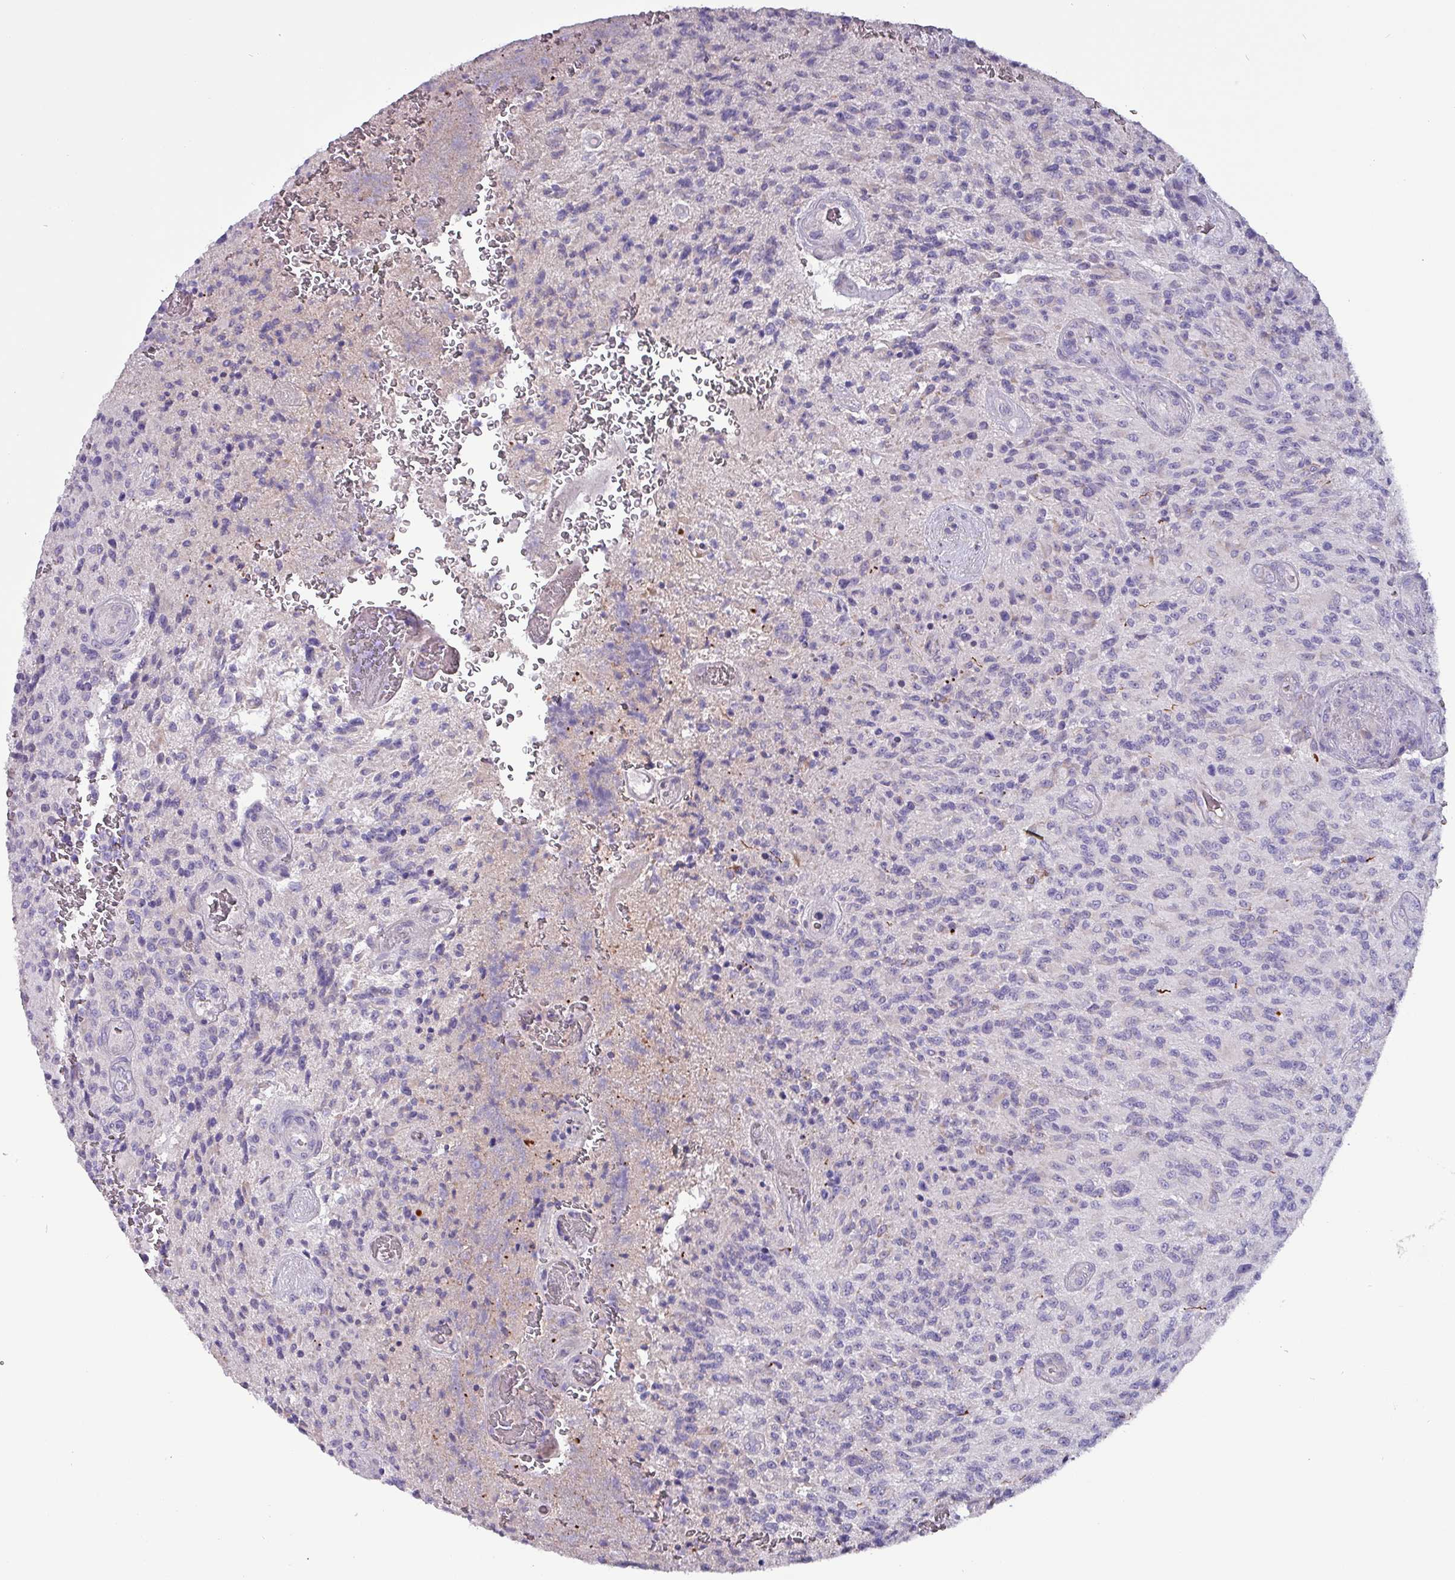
{"staining": {"intensity": "weak", "quantity": "<25%", "location": "cytoplasmic/membranous"}, "tissue": "glioma", "cell_type": "Tumor cells", "image_type": "cancer", "snomed": [{"axis": "morphology", "description": "Normal tissue, NOS"}, {"axis": "morphology", "description": "Glioma, malignant, High grade"}, {"axis": "topography", "description": "Cerebral cortex"}], "caption": "Immunohistochemistry (IHC) histopathology image of human high-grade glioma (malignant) stained for a protein (brown), which demonstrates no staining in tumor cells. The staining is performed using DAB brown chromogen with nuclei counter-stained in using hematoxylin.", "gene": "HSD3B7", "patient": {"sex": "male", "age": 56}}